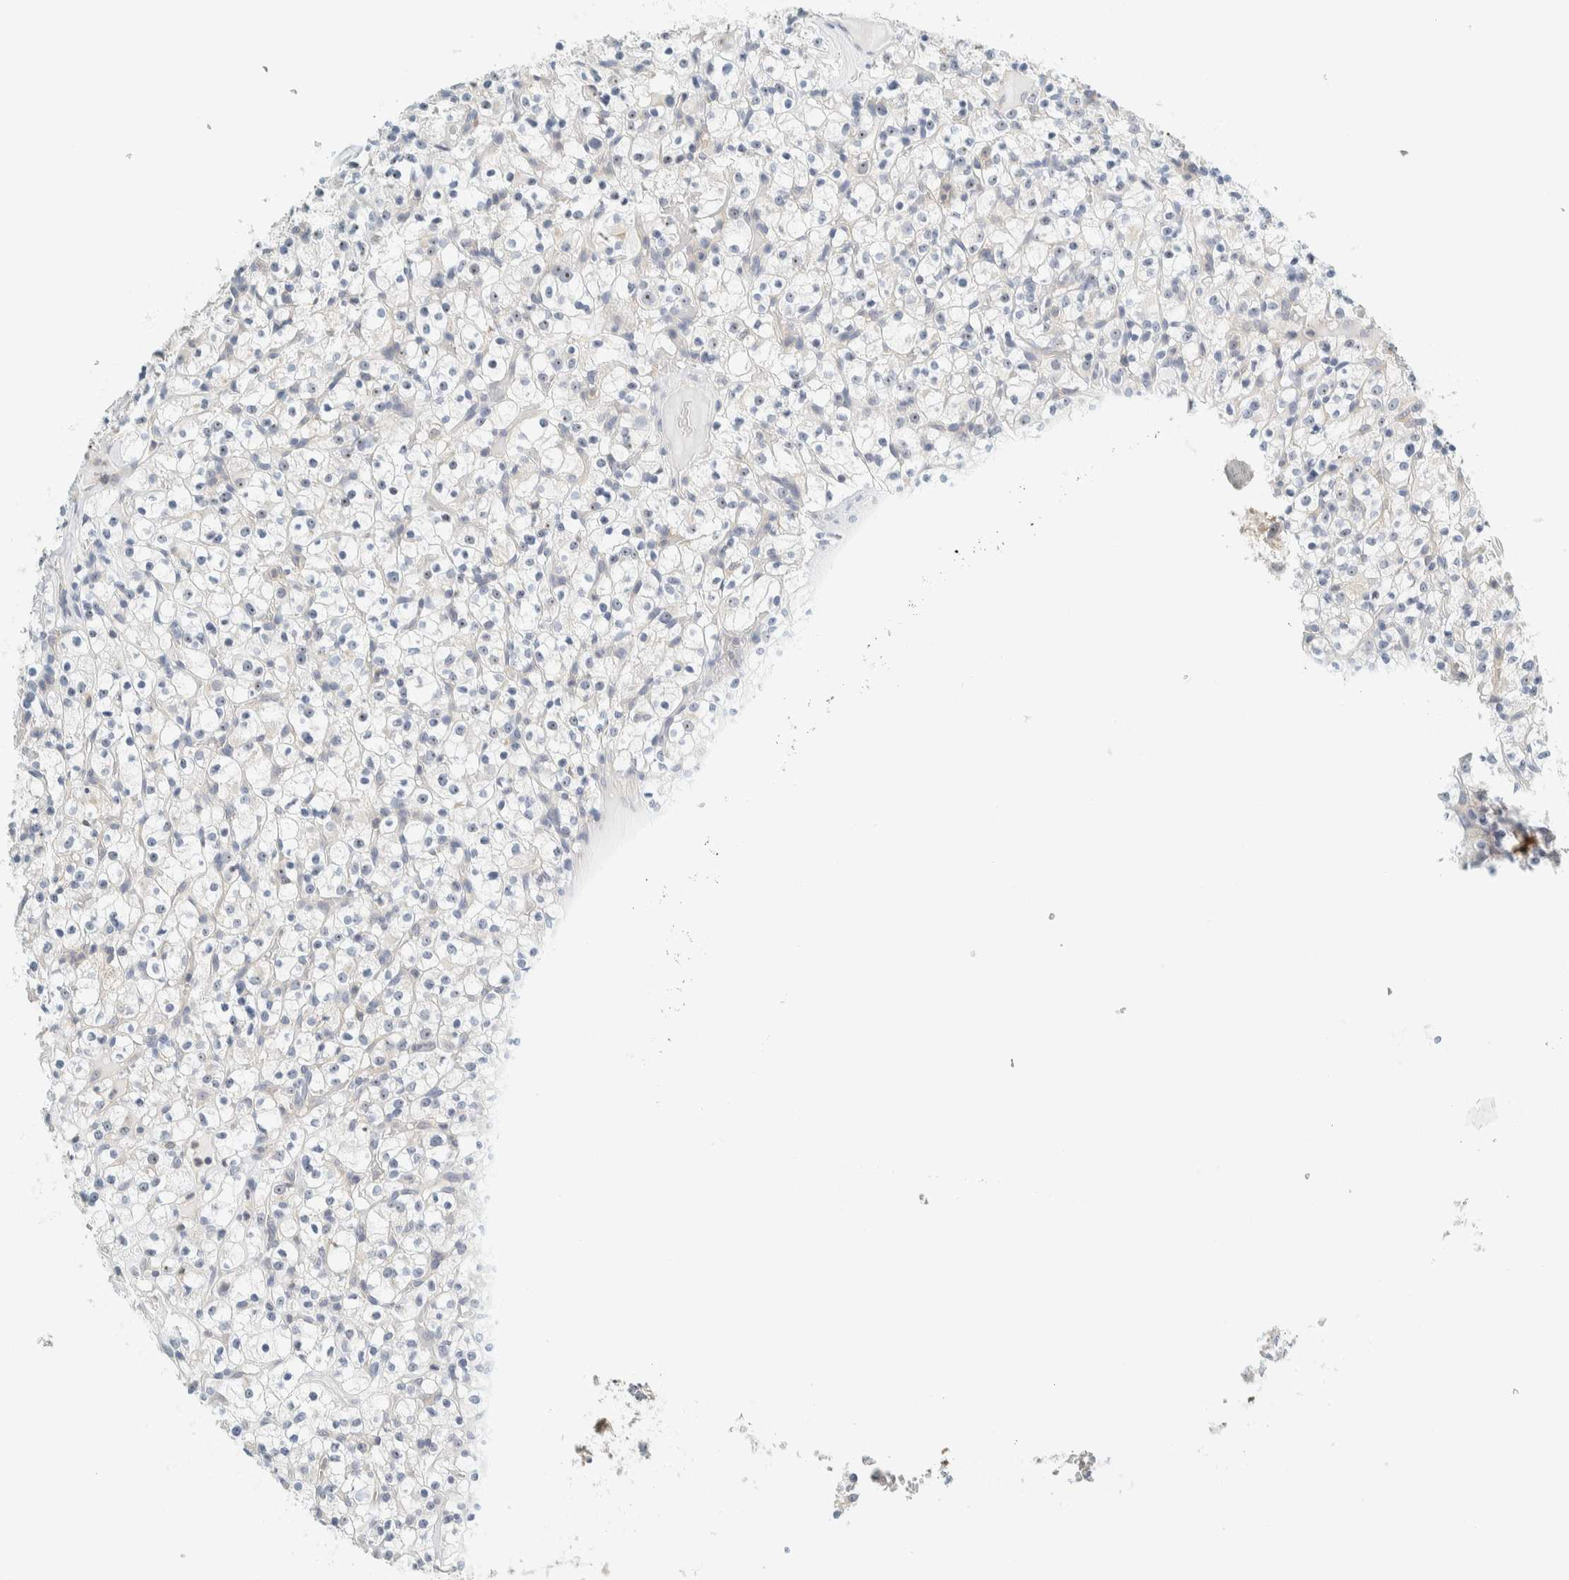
{"staining": {"intensity": "weak", "quantity": "<25%", "location": "nuclear"}, "tissue": "renal cancer", "cell_type": "Tumor cells", "image_type": "cancer", "snomed": [{"axis": "morphology", "description": "Normal tissue, NOS"}, {"axis": "morphology", "description": "Adenocarcinoma, NOS"}, {"axis": "topography", "description": "Kidney"}], "caption": "Renal cancer (adenocarcinoma) was stained to show a protein in brown. There is no significant expression in tumor cells.", "gene": "NDE1", "patient": {"sex": "female", "age": 72}}